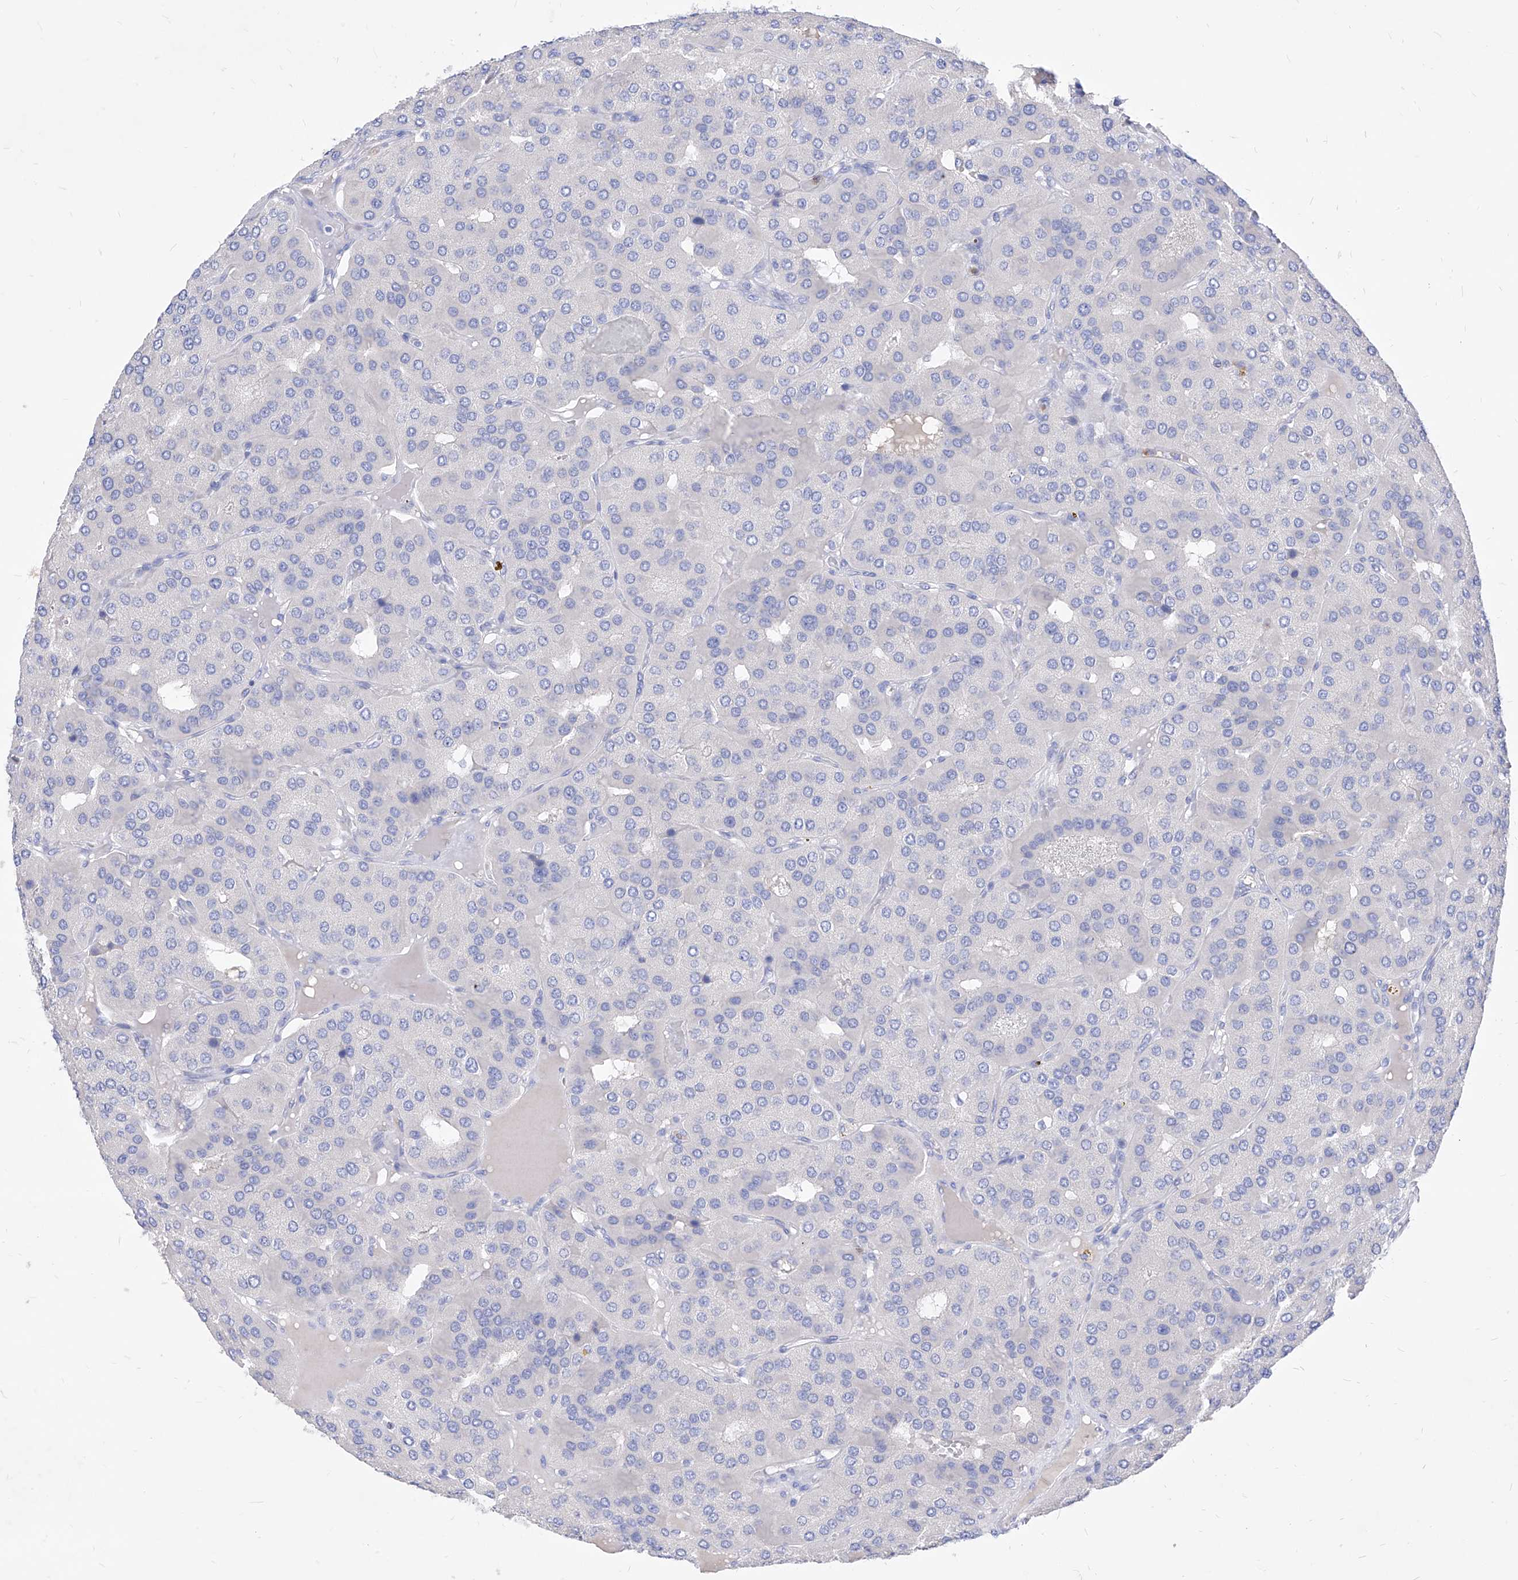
{"staining": {"intensity": "negative", "quantity": "none", "location": "none"}, "tissue": "parathyroid gland", "cell_type": "Glandular cells", "image_type": "normal", "snomed": [{"axis": "morphology", "description": "Normal tissue, NOS"}, {"axis": "morphology", "description": "Adenoma, NOS"}, {"axis": "topography", "description": "Parathyroid gland"}], "caption": "IHC histopathology image of normal parathyroid gland stained for a protein (brown), which demonstrates no expression in glandular cells.", "gene": "VAX1", "patient": {"sex": "female", "age": 86}}